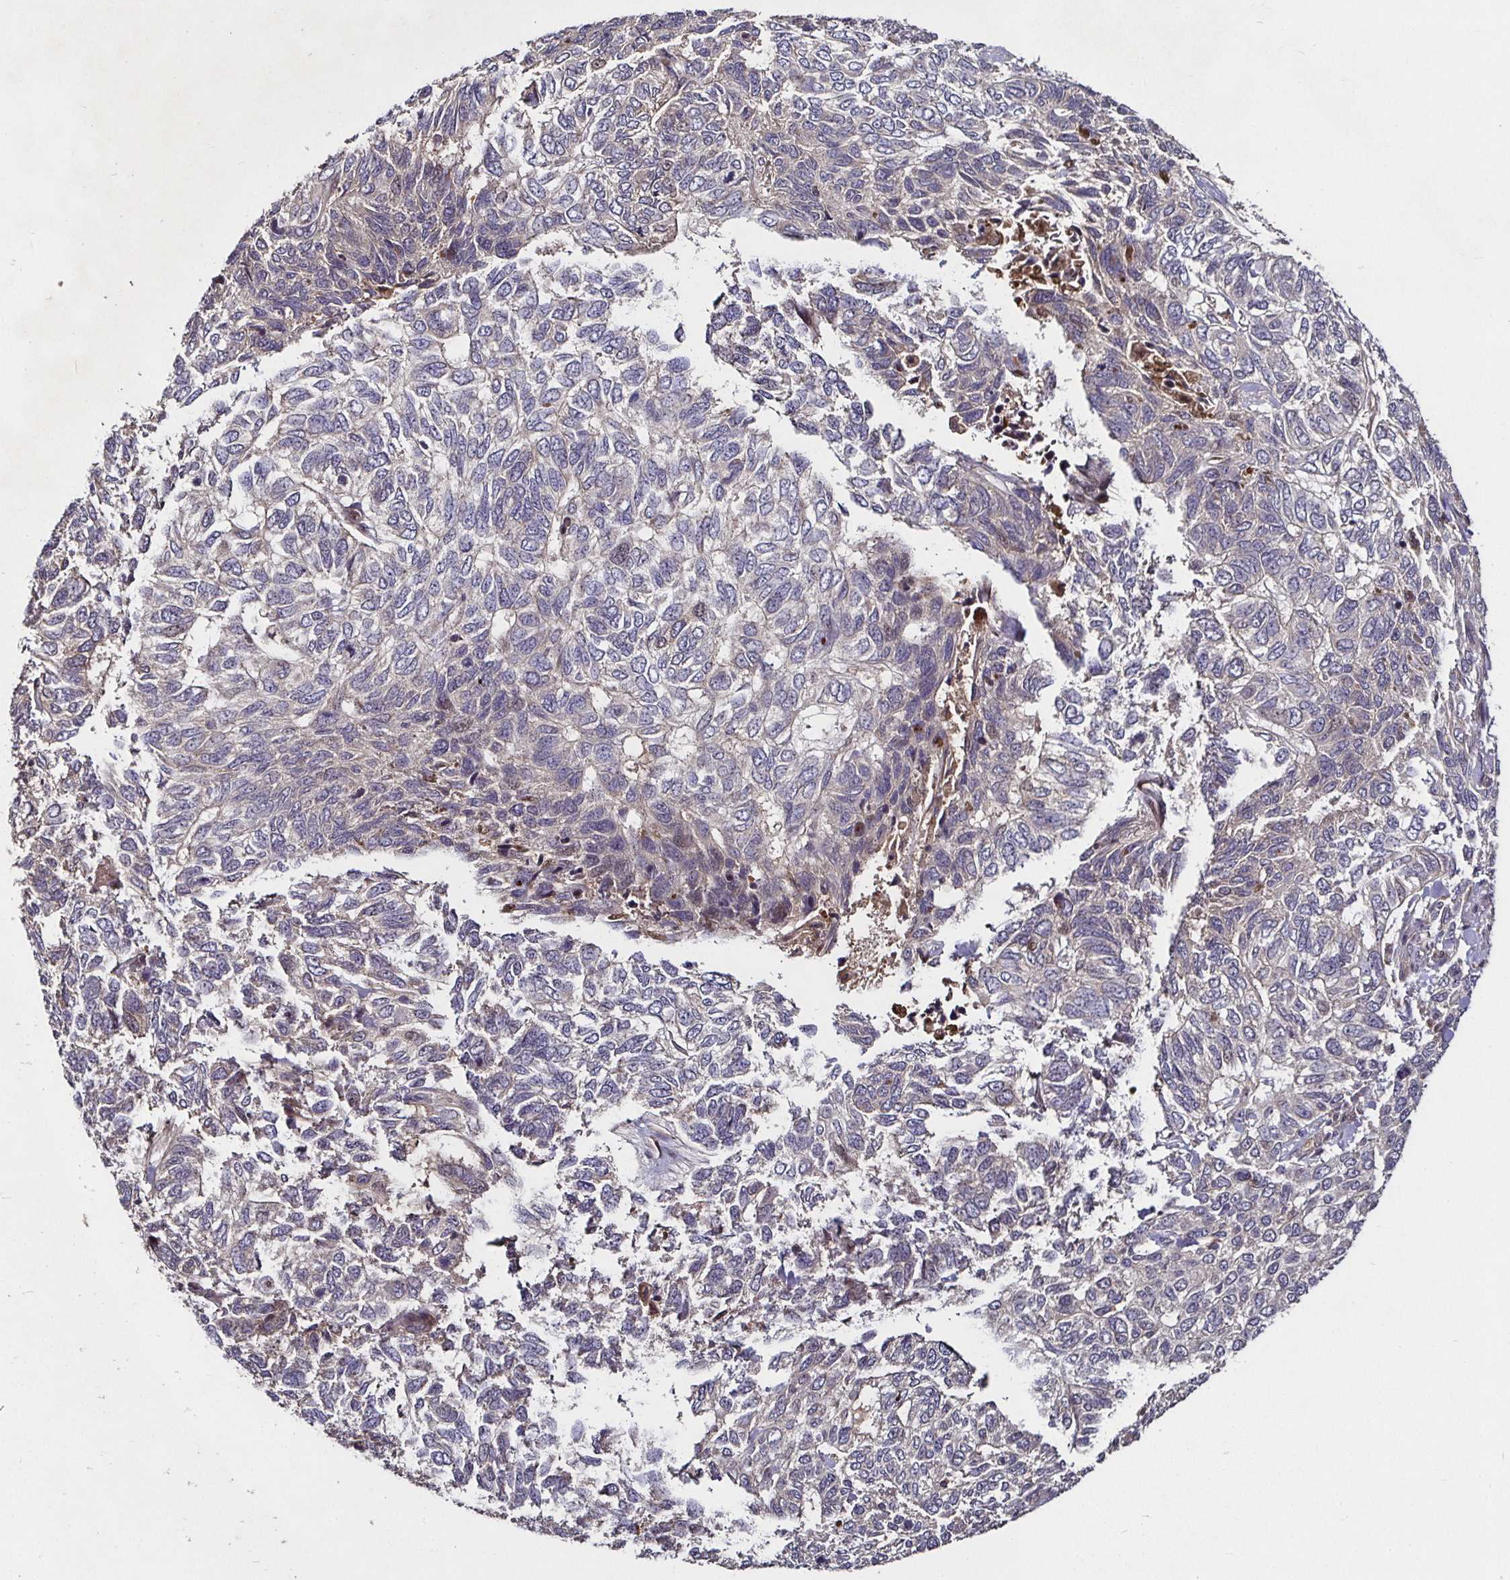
{"staining": {"intensity": "weak", "quantity": "<25%", "location": "cytoplasmic/membranous"}, "tissue": "skin cancer", "cell_type": "Tumor cells", "image_type": "cancer", "snomed": [{"axis": "morphology", "description": "Basal cell carcinoma"}, {"axis": "topography", "description": "Skin"}], "caption": "A high-resolution histopathology image shows immunohistochemistry staining of skin basal cell carcinoma, which demonstrates no significant expression in tumor cells.", "gene": "SMYD3", "patient": {"sex": "female", "age": 65}}